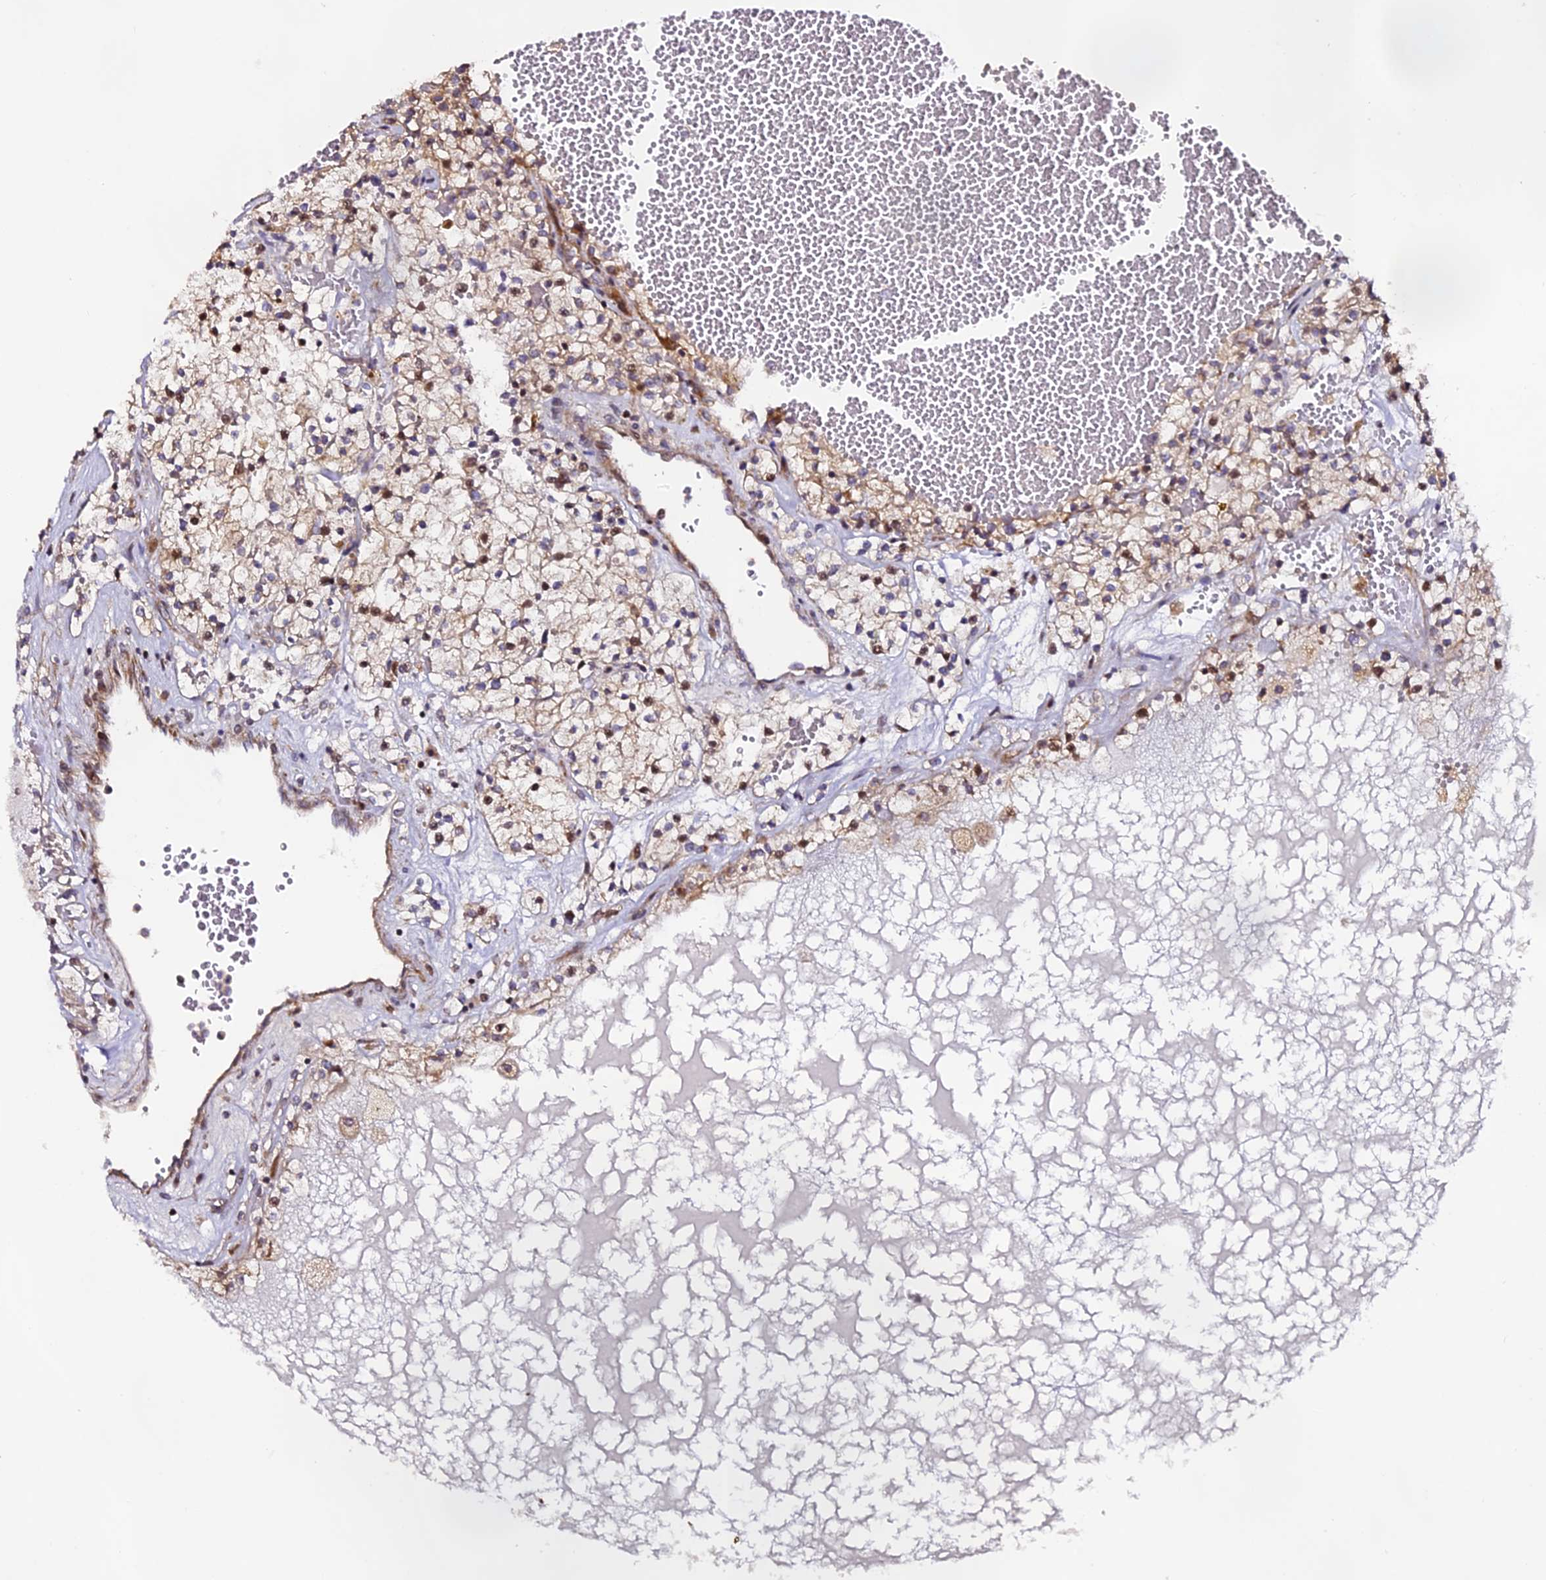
{"staining": {"intensity": "moderate", "quantity": "<25%", "location": "nuclear"}, "tissue": "renal cancer", "cell_type": "Tumor cells", "image_type": "cancer", "snomed": [{"axis": "morphology", "description": "Normal tissue, NOS"}, {"axis": "morphology", "description": "Adenocarcinoma, NOS"}, {"axis": "topography", "description": "Kidney"}], "caption": "Tumor cells reveal low levels of moderate nuclear staining in approximately <25% of cells in adenocarcinoma (renal).", "gene": "RAB28", "patient": {"sex": "male", "age": 68}}